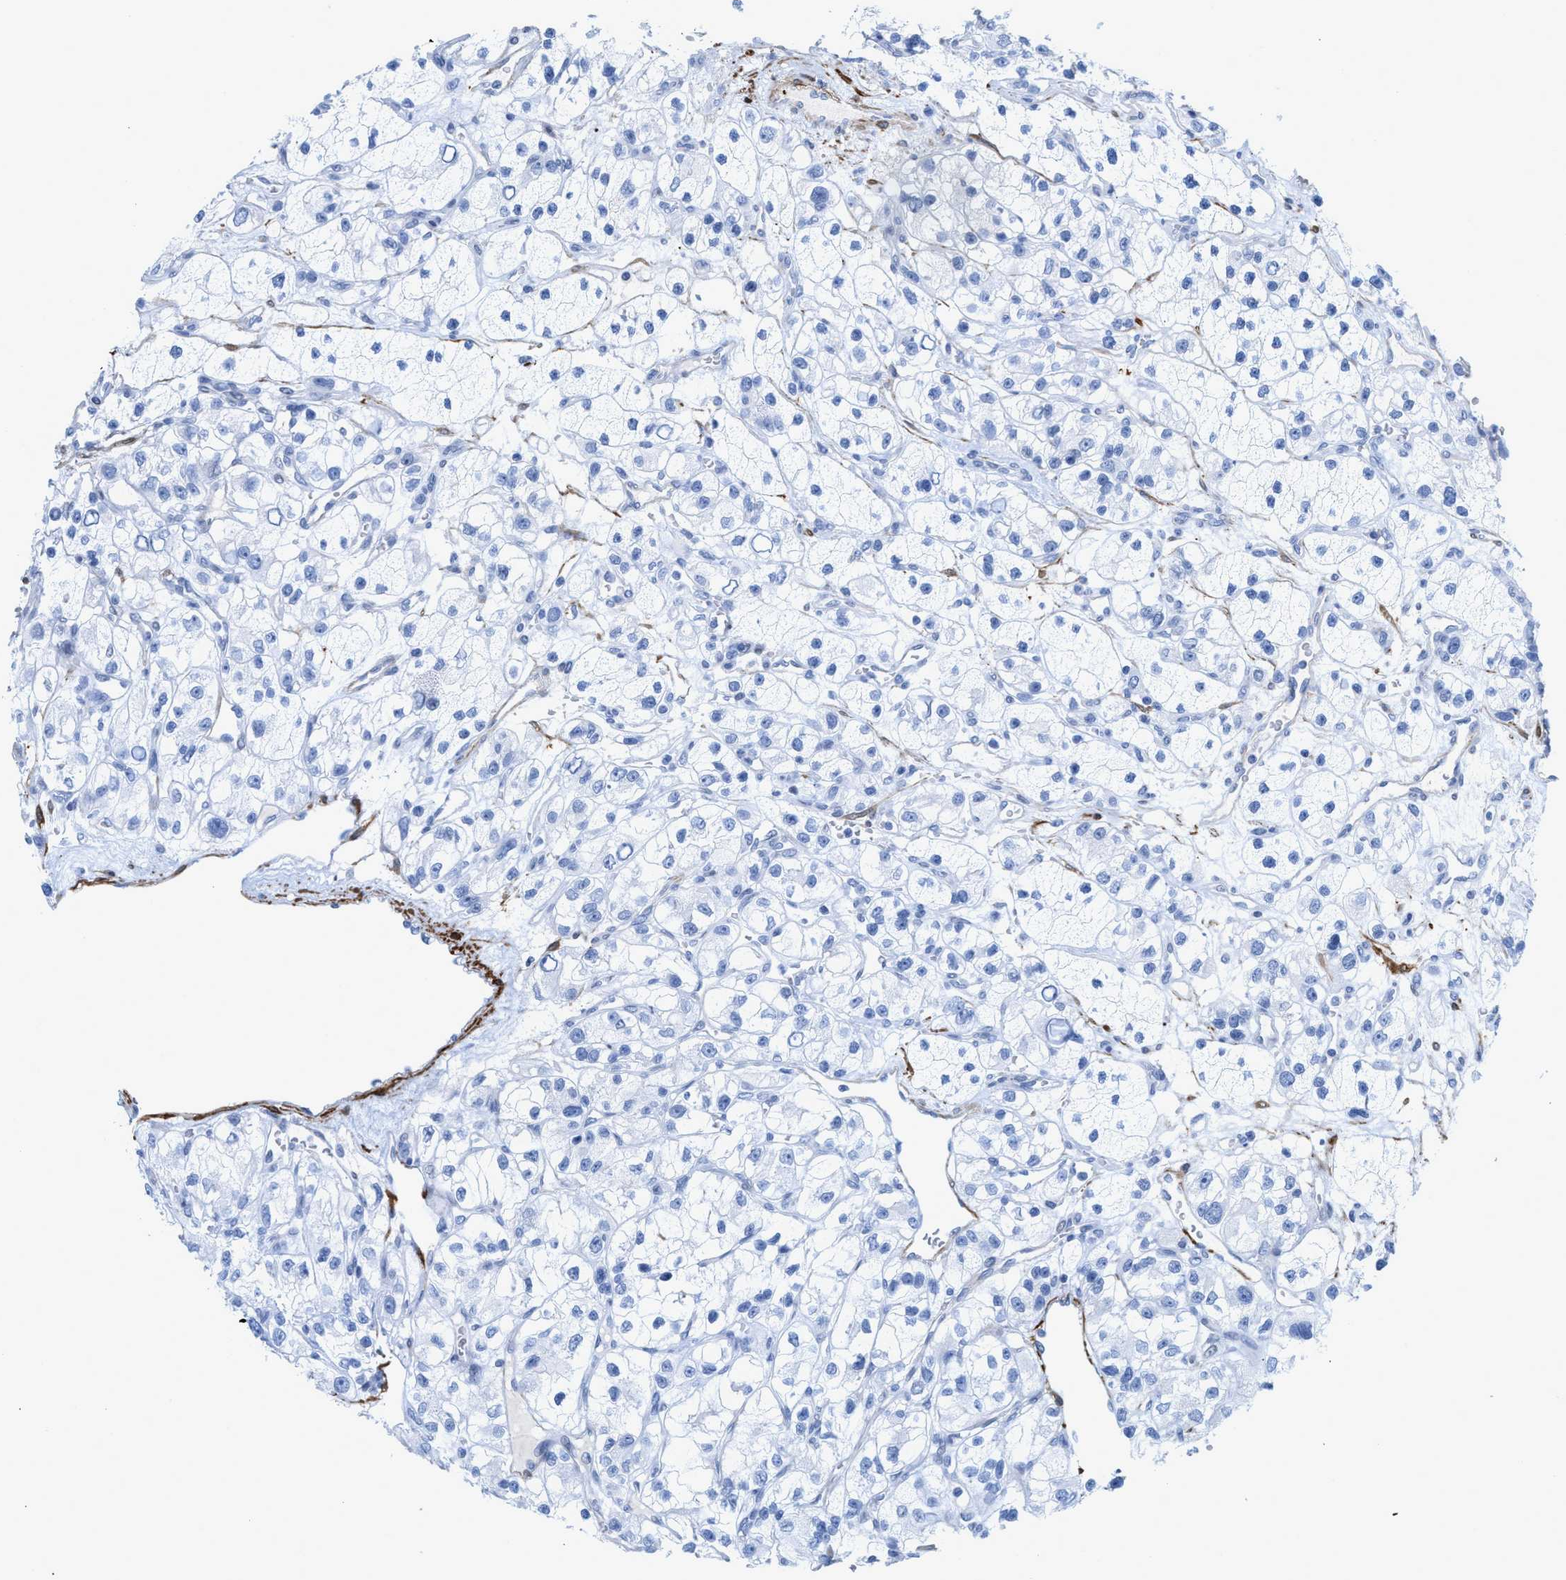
{"staining": {"intensity": "negative", "quantity": "none", "location": "none"}, "tissue": "renal cancer", "cell_type": "Tumor cells", "image_type": "cancer", "snomed": [{"axis": "morphology", "description": "Adenocarcinoma, NOS"}, {"axis": "topography", "description": "Kidney"}], "caption": "This is a photomicrograph of immunohistochemistry staining of renal cancer, which shows no positivity in tumor cells.", "gene": "TAGLN", "patient": {"sex": "female", "age": 57}}